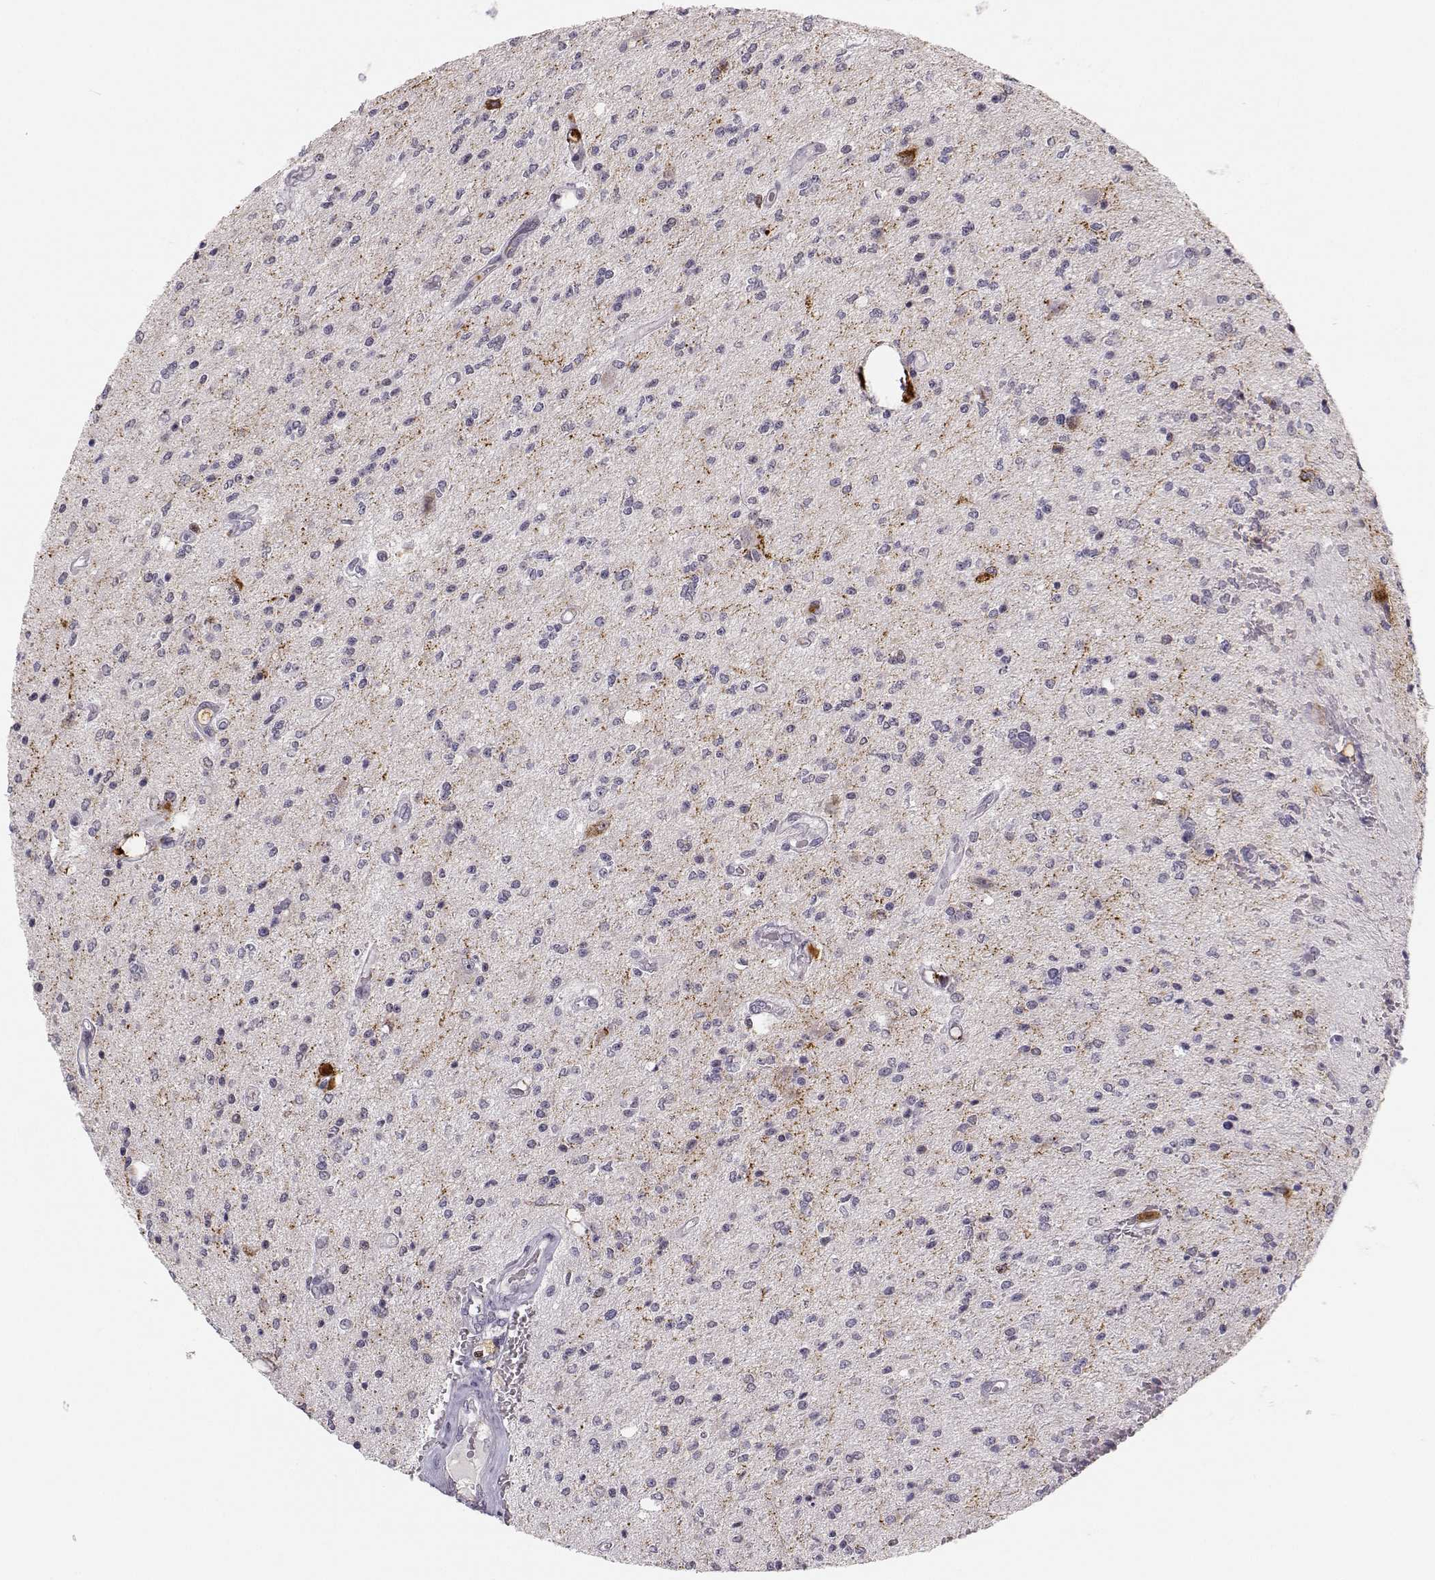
{"staining": {"intensity": "negative", "quantity": "none", "location": "none"}, "tissue": "glioma", "cell_type": "Tumor cells", "image_type": "cancer", "snomed": [{"axis": "morphology", "description": "Glioma, malignant, Low grade"}, {"axis": "topography", "description": "Brain"}], "caption": "High magnification brightfield microscopy of glioma stained with DAB (brown) and counterstained with hematoxylin (blue): tumor cells show no significant expression.", "gene": "HTR7", "patient": {"sex": "male", "age": 67}}